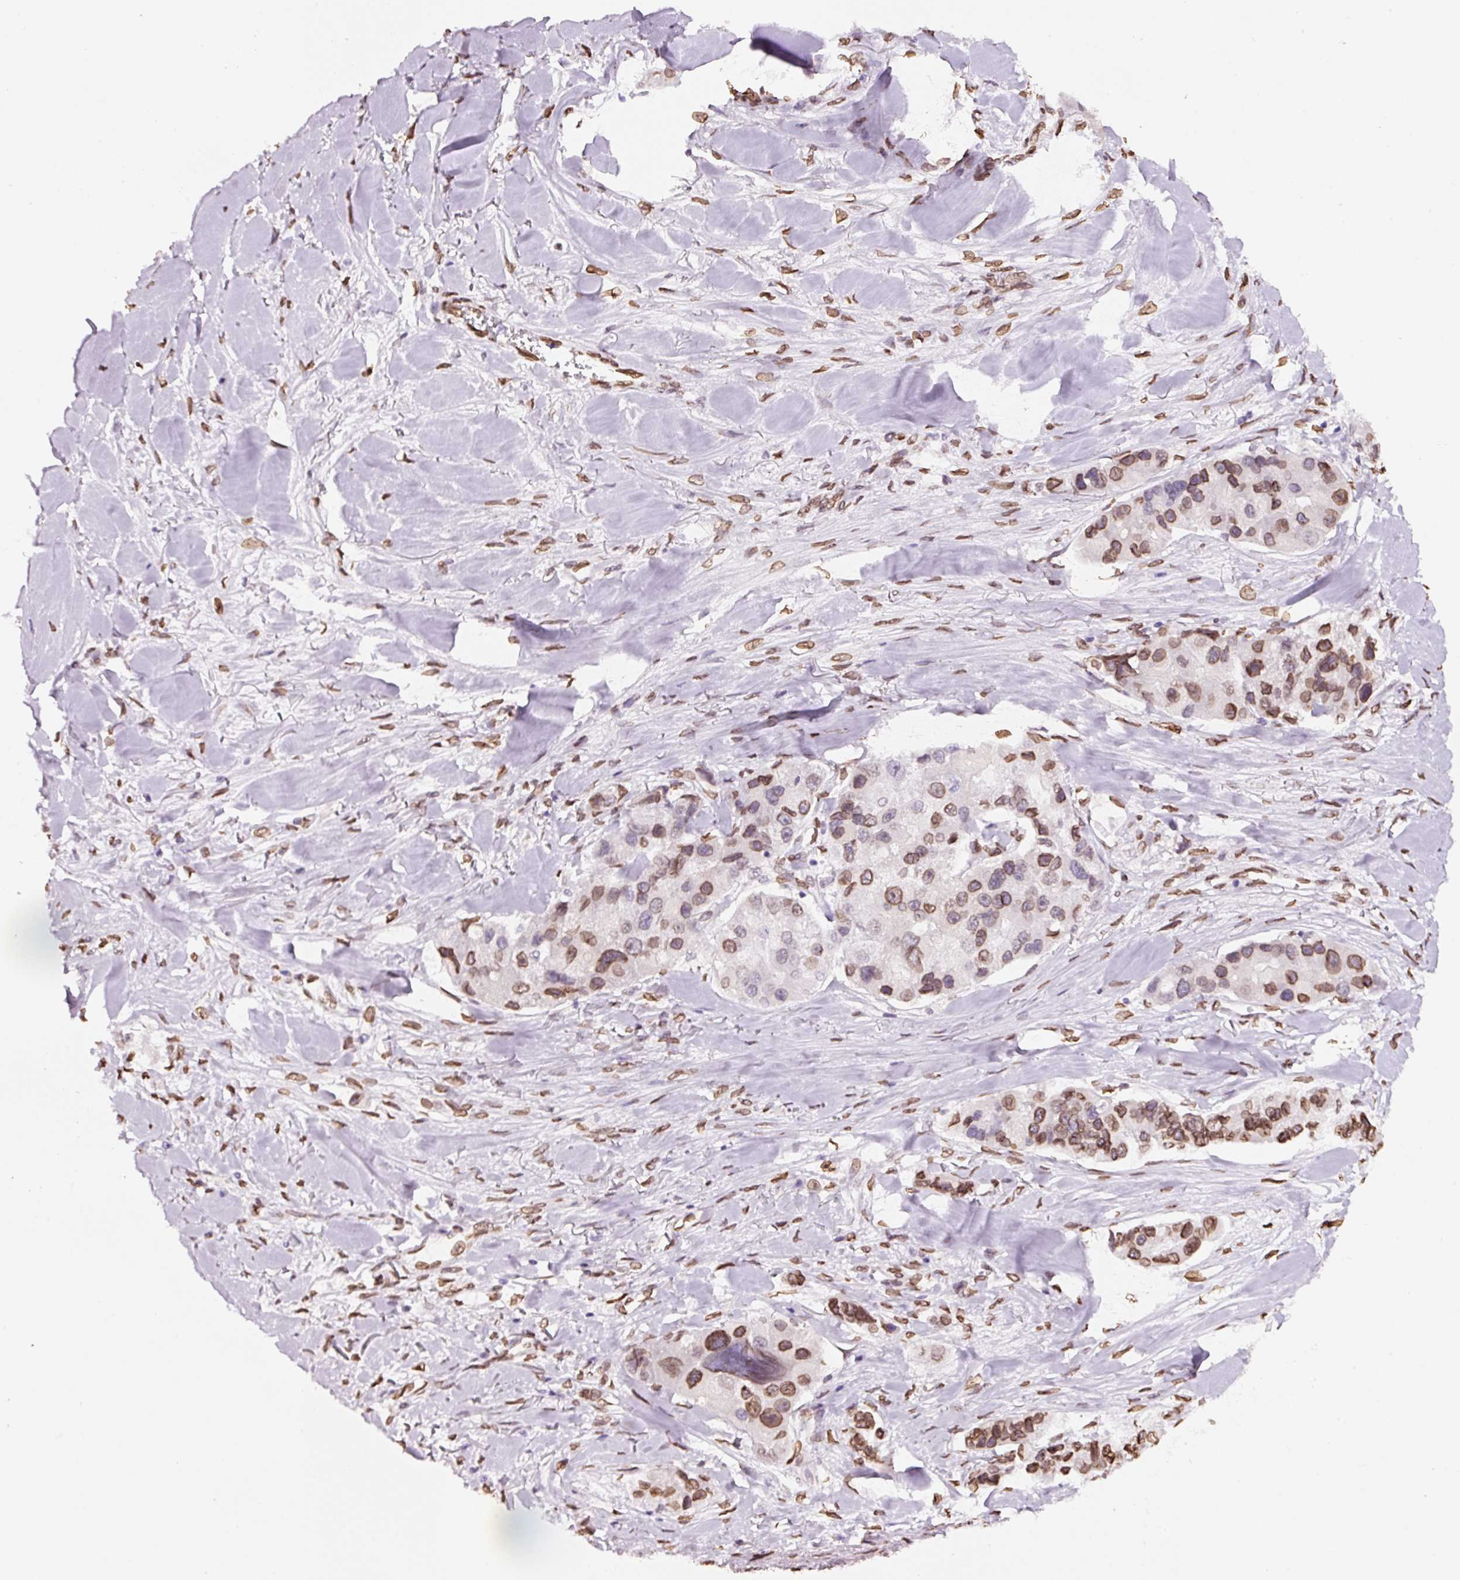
{"staining": {"intensity": "moderate", "quantity": ">75%", "location": "cytoplasmic/membranous,nuclear"}, "tissue": "lung cancer", "cell_type": "Tumor cells", "image_type": "cancer", "snomed": [{"axis": "morphology", "description": "Adenocarcinoma, NOS"}, {"axis": "topography", "description": "Lung"}], "caption": "Lung cancer (adenocarcinoma) stained with a protein marker displays moderate staining in tumor cells.", "gene": "ZNF224", "patient": {"sex": "female", "age": 54}}